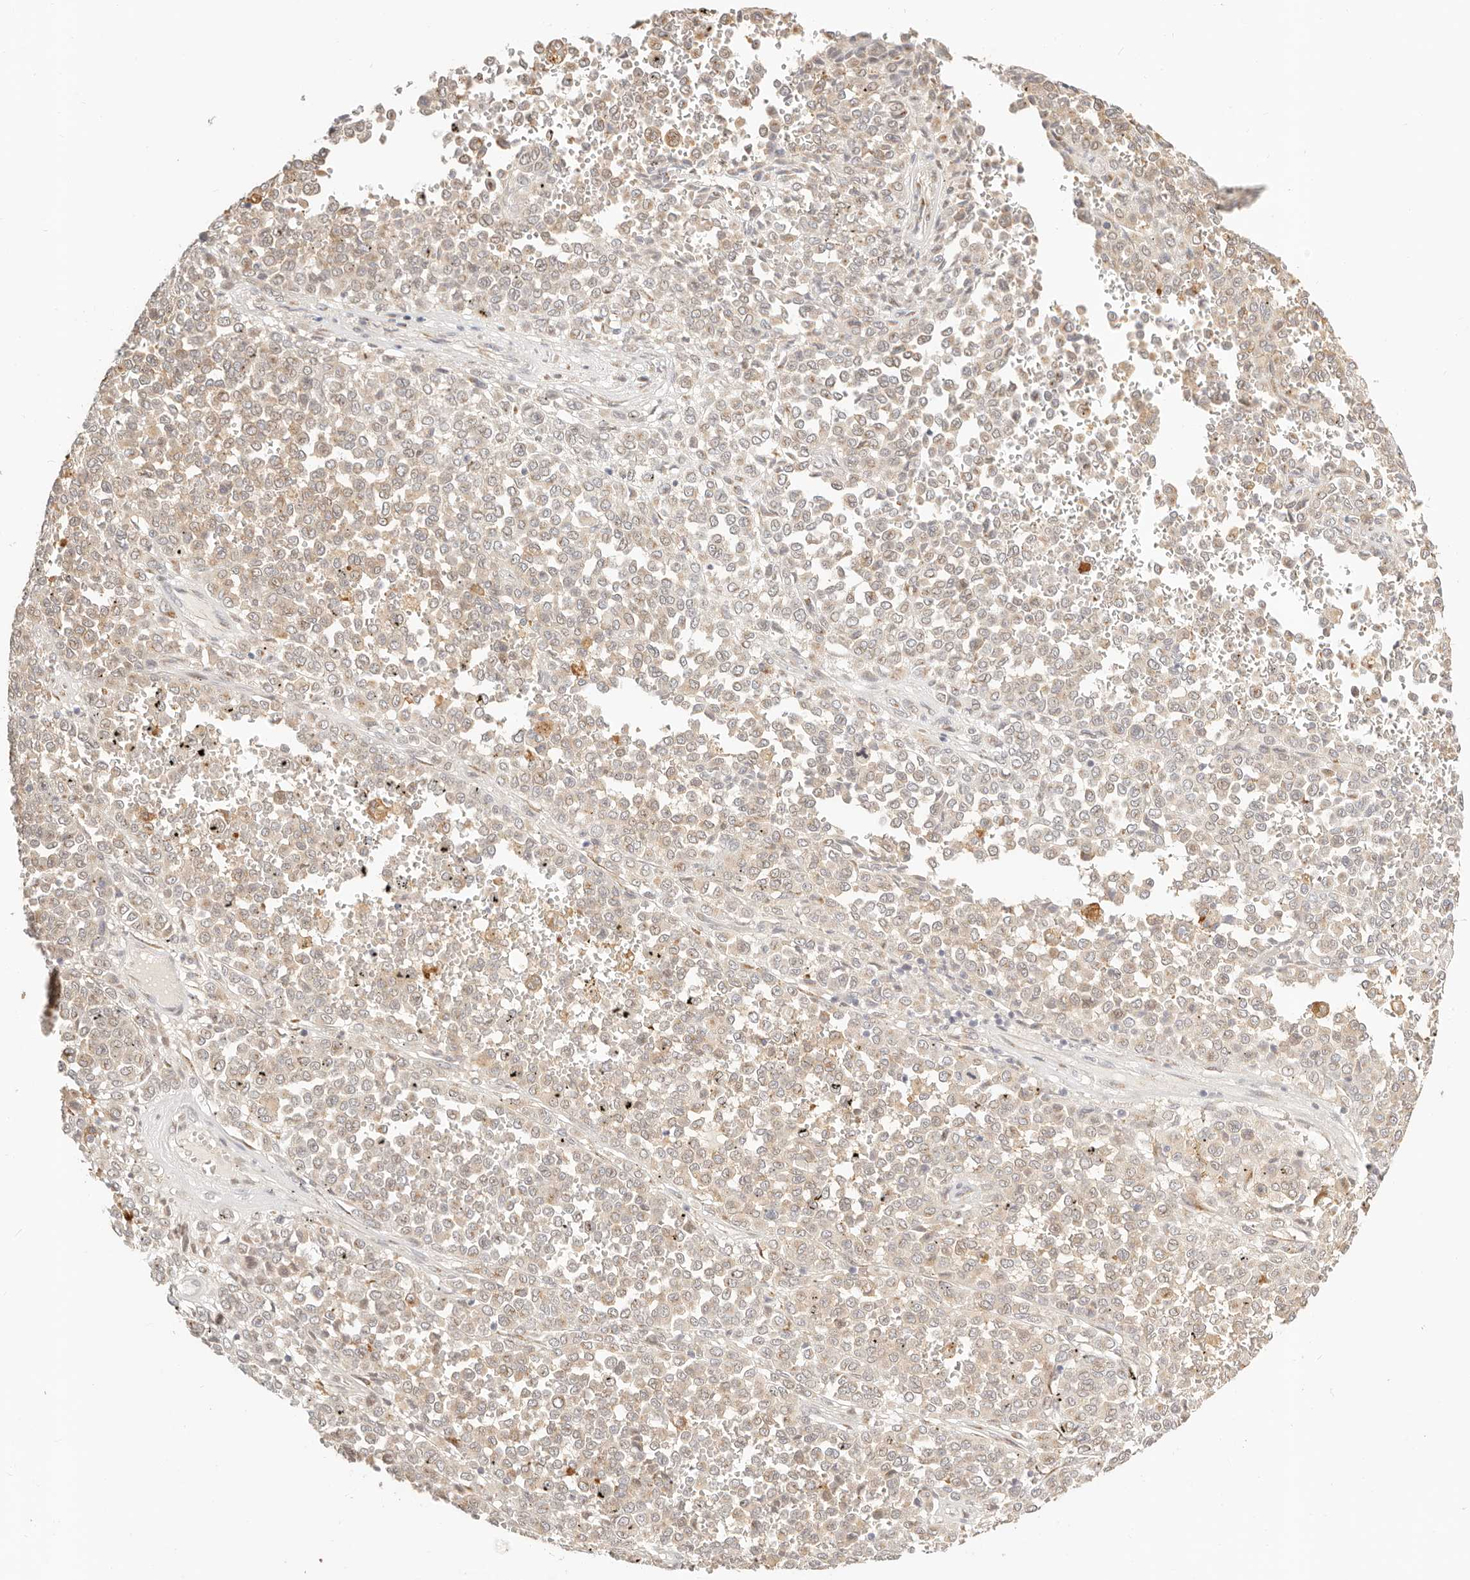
{"staining": {"intensity": "weak", "quantity": ">75%", "location": "cytoplasmic/membranous"}, "tissue": "melanoma", "cell_type": "Tumor cells", "image_type": "cancer", "snomed": [{"axis": "morphology", "description": "Malignant melanoma, Metastatic site"}, {"axis": "topography", "description": "Pancreas"}], "caption": "Immunohistochemistry staining of melanoma, which displays low levels of weak cytoplasmic/membranous positivity in about >75% of tumor cells indicating weak cytoplasmic/membranous protein positivity. The staining was performed using DAB (brown) for protein detection and nuclei were counterstained in hematoxylin (blue).", "gene": "FAM20B", "patient": {"sex": "female", "age": 30}}